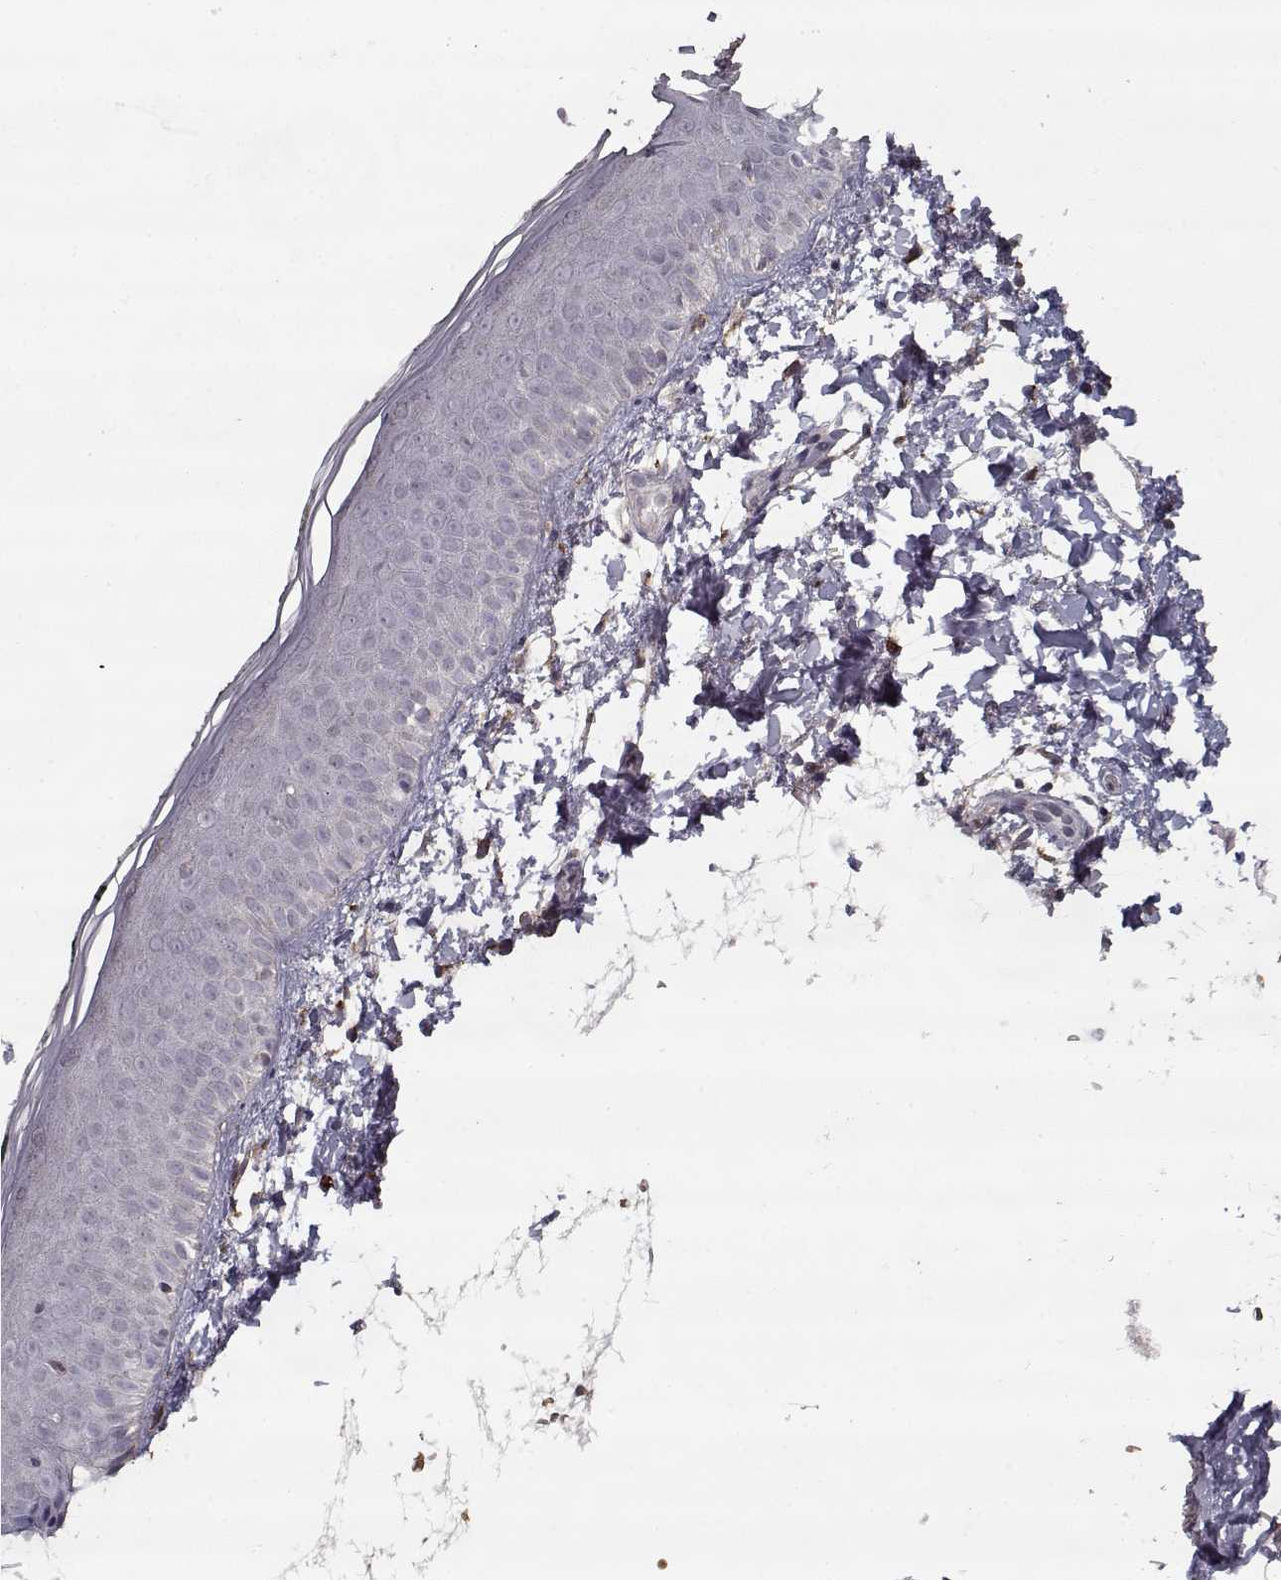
{"staining": {"intensity": "negative", "quantity": "none", "location": "none"}, "tissue": "skin", "cell_type": "Fibroblasts", "image_type": "normal", "snomed": [{"axis": "morphology", "description": "Normal tissue, NOS"}, {"axis": "topography", "description": "Skin"}], "caption": "Skin stained for a protein using IHC shows no positivity fibroblasts.", "gene": "LAMA2", "patient": {"sex": "female", "age": 62}}